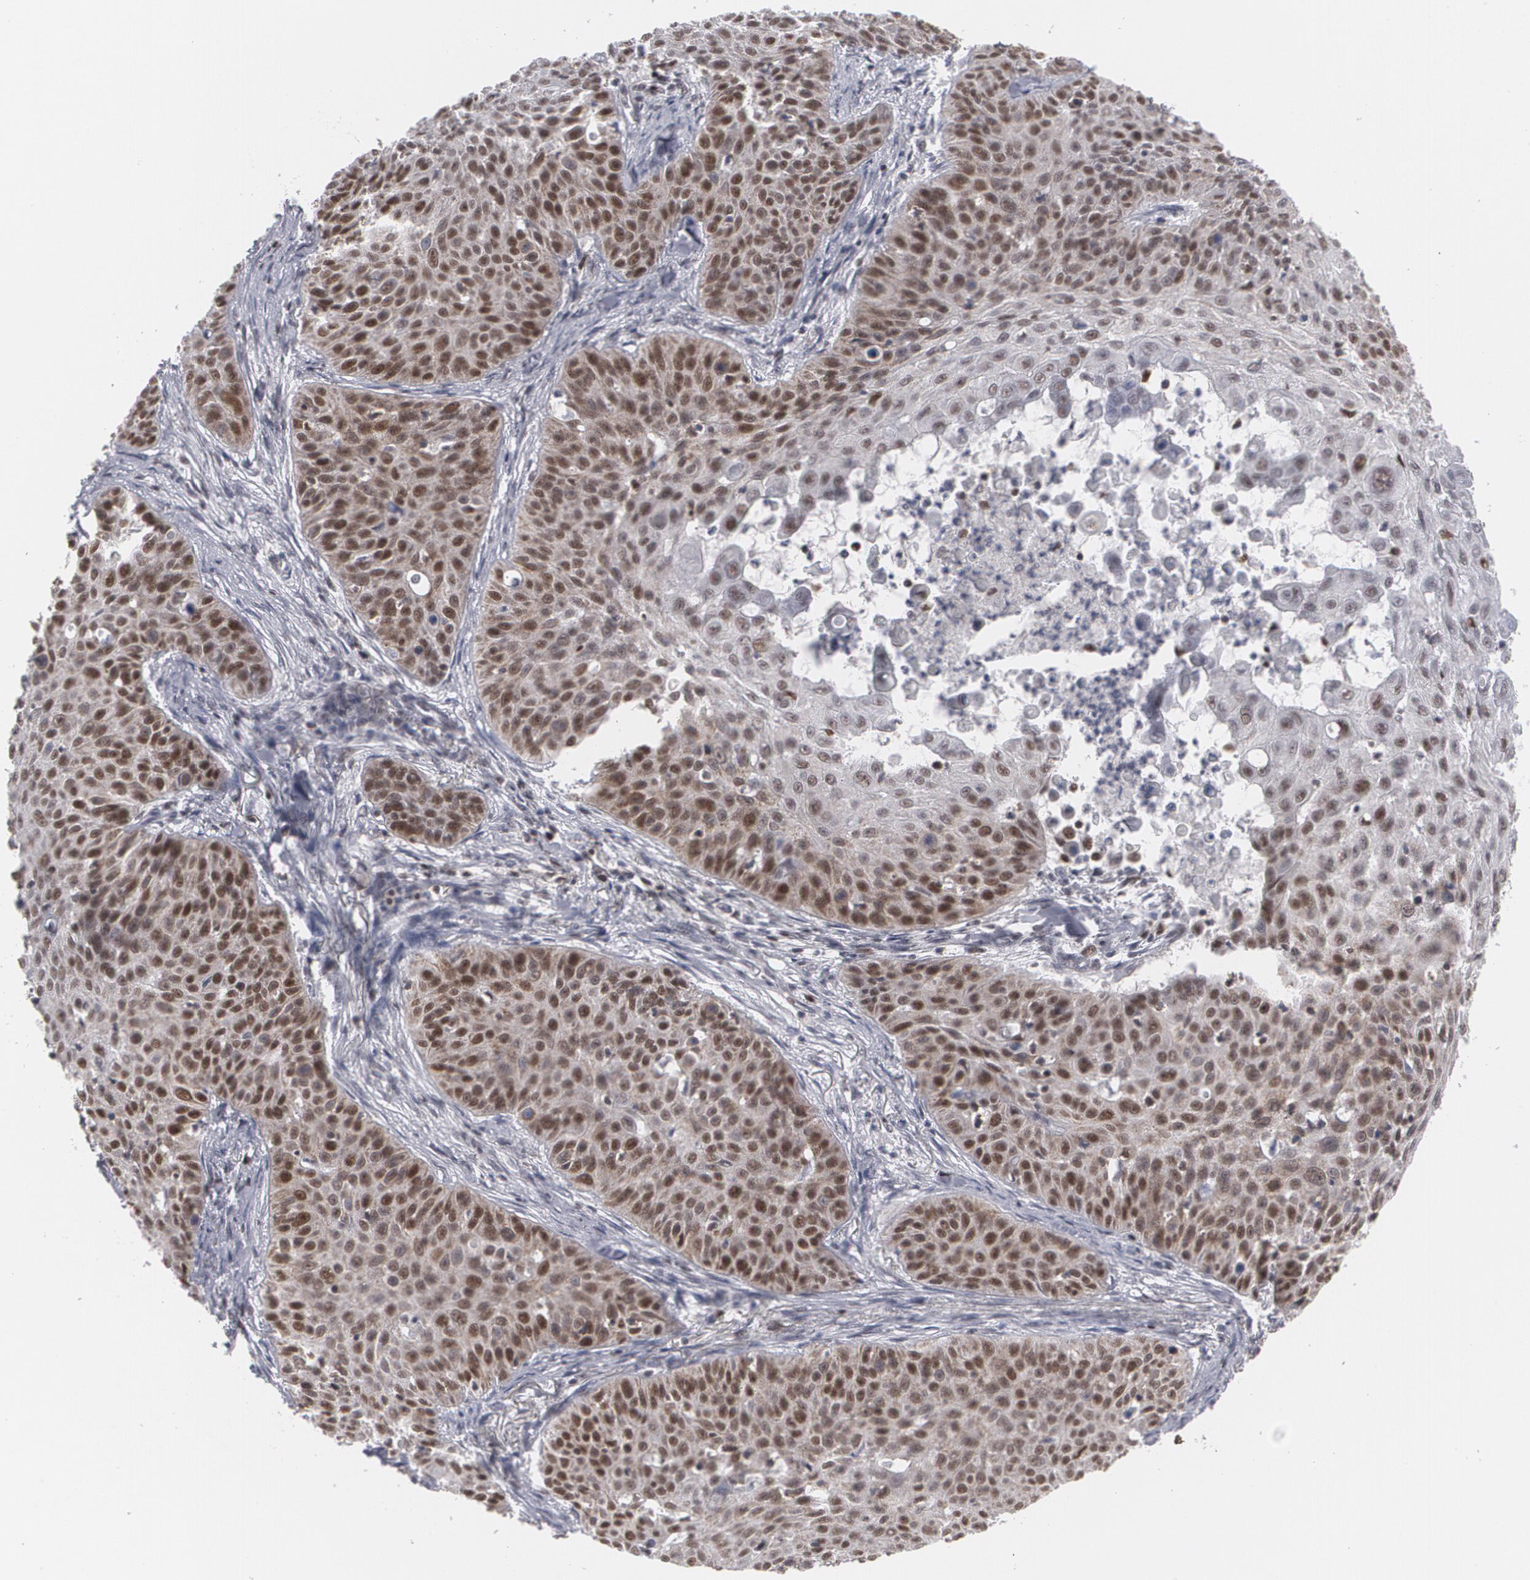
{"staining": {"intensity": "strong", "quantity": ">75%", "location": "nuclear"}, "tissue": "skin cancer", "cell_type": "Tumor cells", "image_type": "cancer", "snomed": [{"axis": "morphology", "description": "Squamous cell carcinoma, NOS"}, {"axis": "topography", "description": "Skin"}], "caption": "Skin cancer stained for a protein demonstrates strong nuclear positivity in tumor cells.", "gene": "MCL1", "patient": {"sex": "male", "age": 82}}